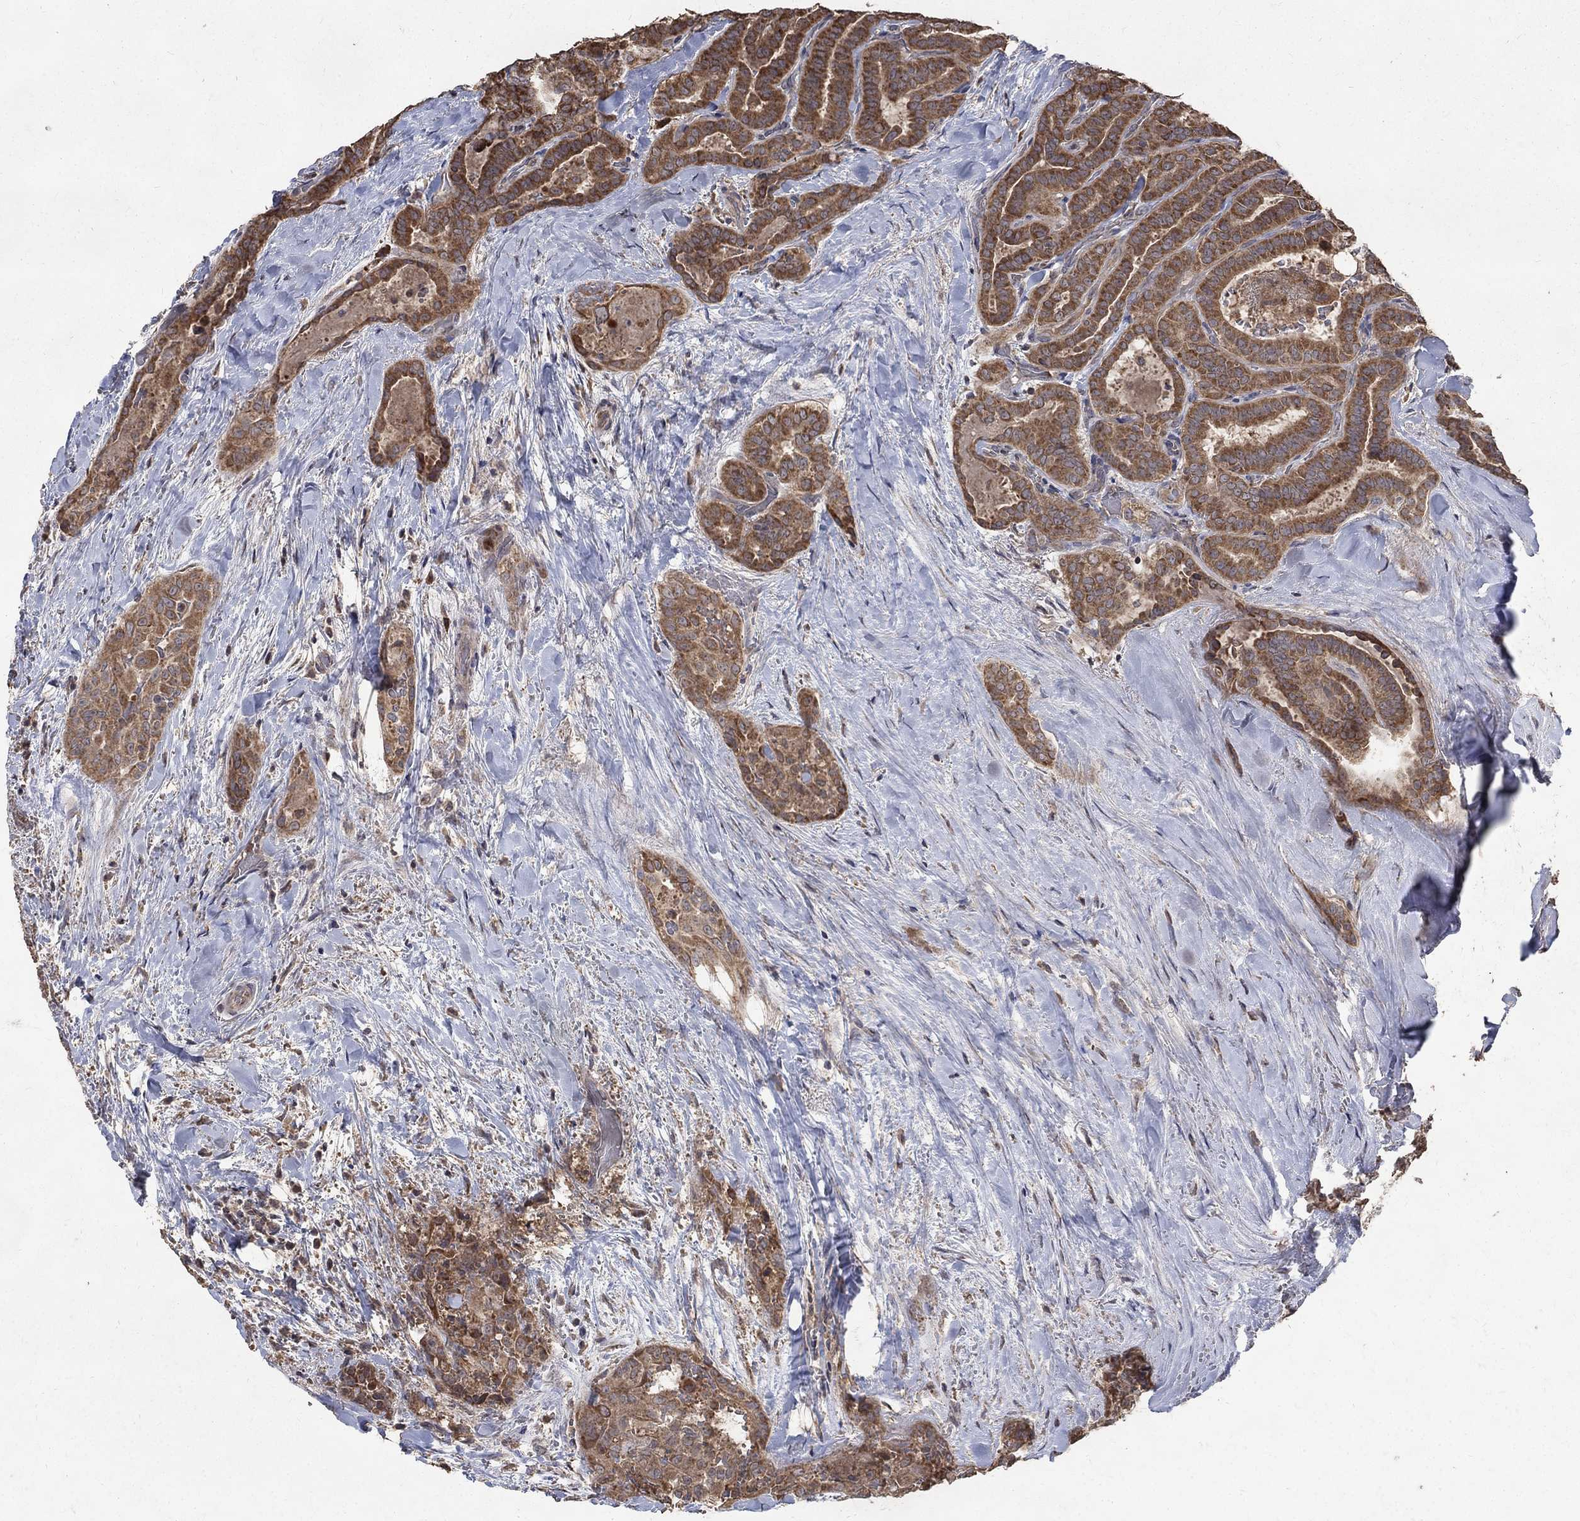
{"staining": {"intensity": "strong", "quantity": "25%-75%", "location": "cytoplasmic/membranous"}, "tissue": "thyroid cancer", "cell_type": "Tumor cells", "image_type": "cancer", "snomed": [{"axis": "morphology", "description": "Papillary adenocarcinoma, NOS"}, {"axis": "topography", "description": "Thyroid gland"}], "caption": "This photomicrograph displays thyroid cancer (papillary adenocarcinoma) stained with immunohistochemistry (IHC) to label a protein in brown. The cytoplasmic/membranous of tumor cells show strong positivity for the protein. Nuclei are counter-stained blue.", "gene": "C17orf75", "patient": {"sex": "female", "age": 39}}